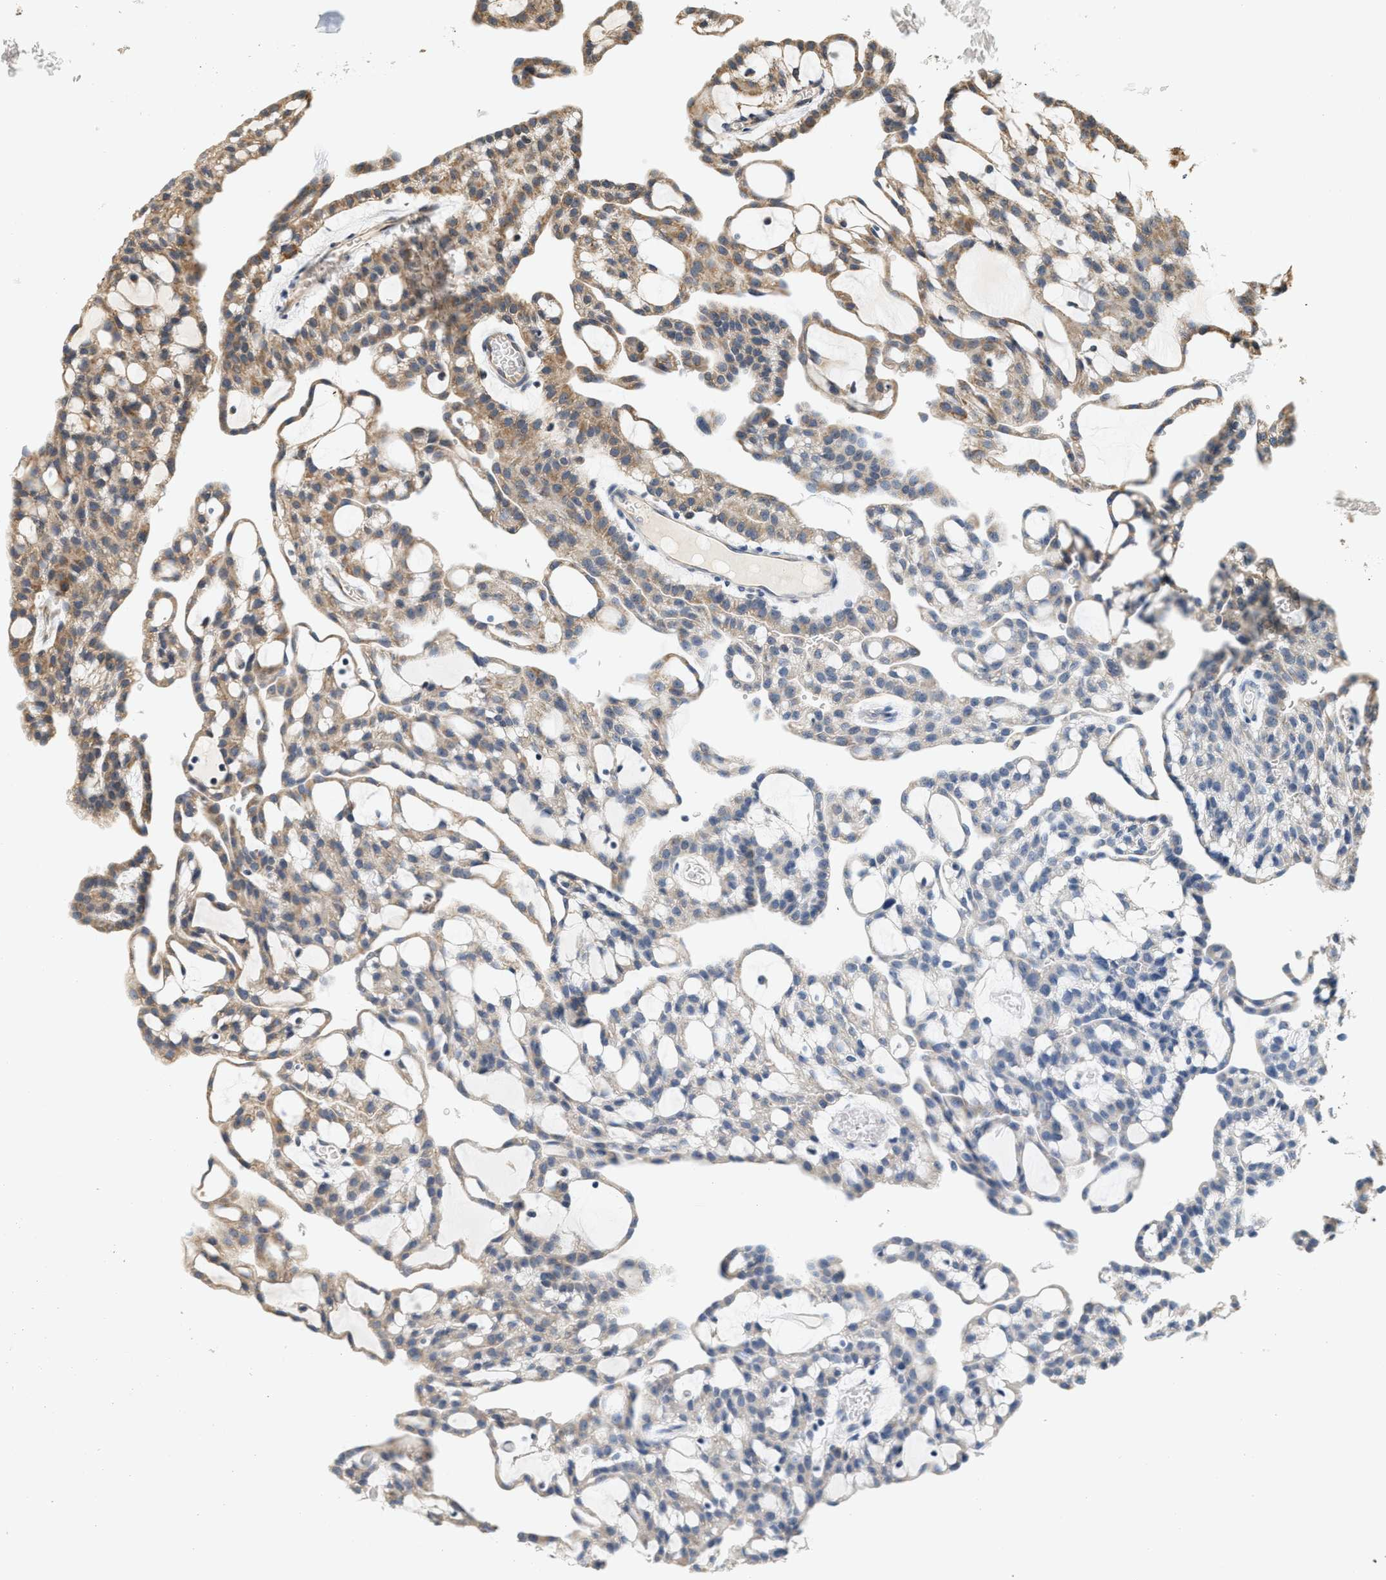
{"staining": {"intensity": "moderate", "quantity": "25%-75%", "location": "cytoplasmic/membranous"}, "tissue": "renal cancer", "cell_type": "Tumor cells", "image_type": "cancer", "snomed": [{"axis": "morphology", "description": "Adenocarcinoma, NOS"}, {"axis": "topography", "description": "Kidney"}], "caption": "Renal adenocarcinoma stained for a protein shows moderate cytoplasmic/membranous positivity in tumor cells.", "gene": "GIGYF1", "patient": {"sex": "male", "age": 63}}